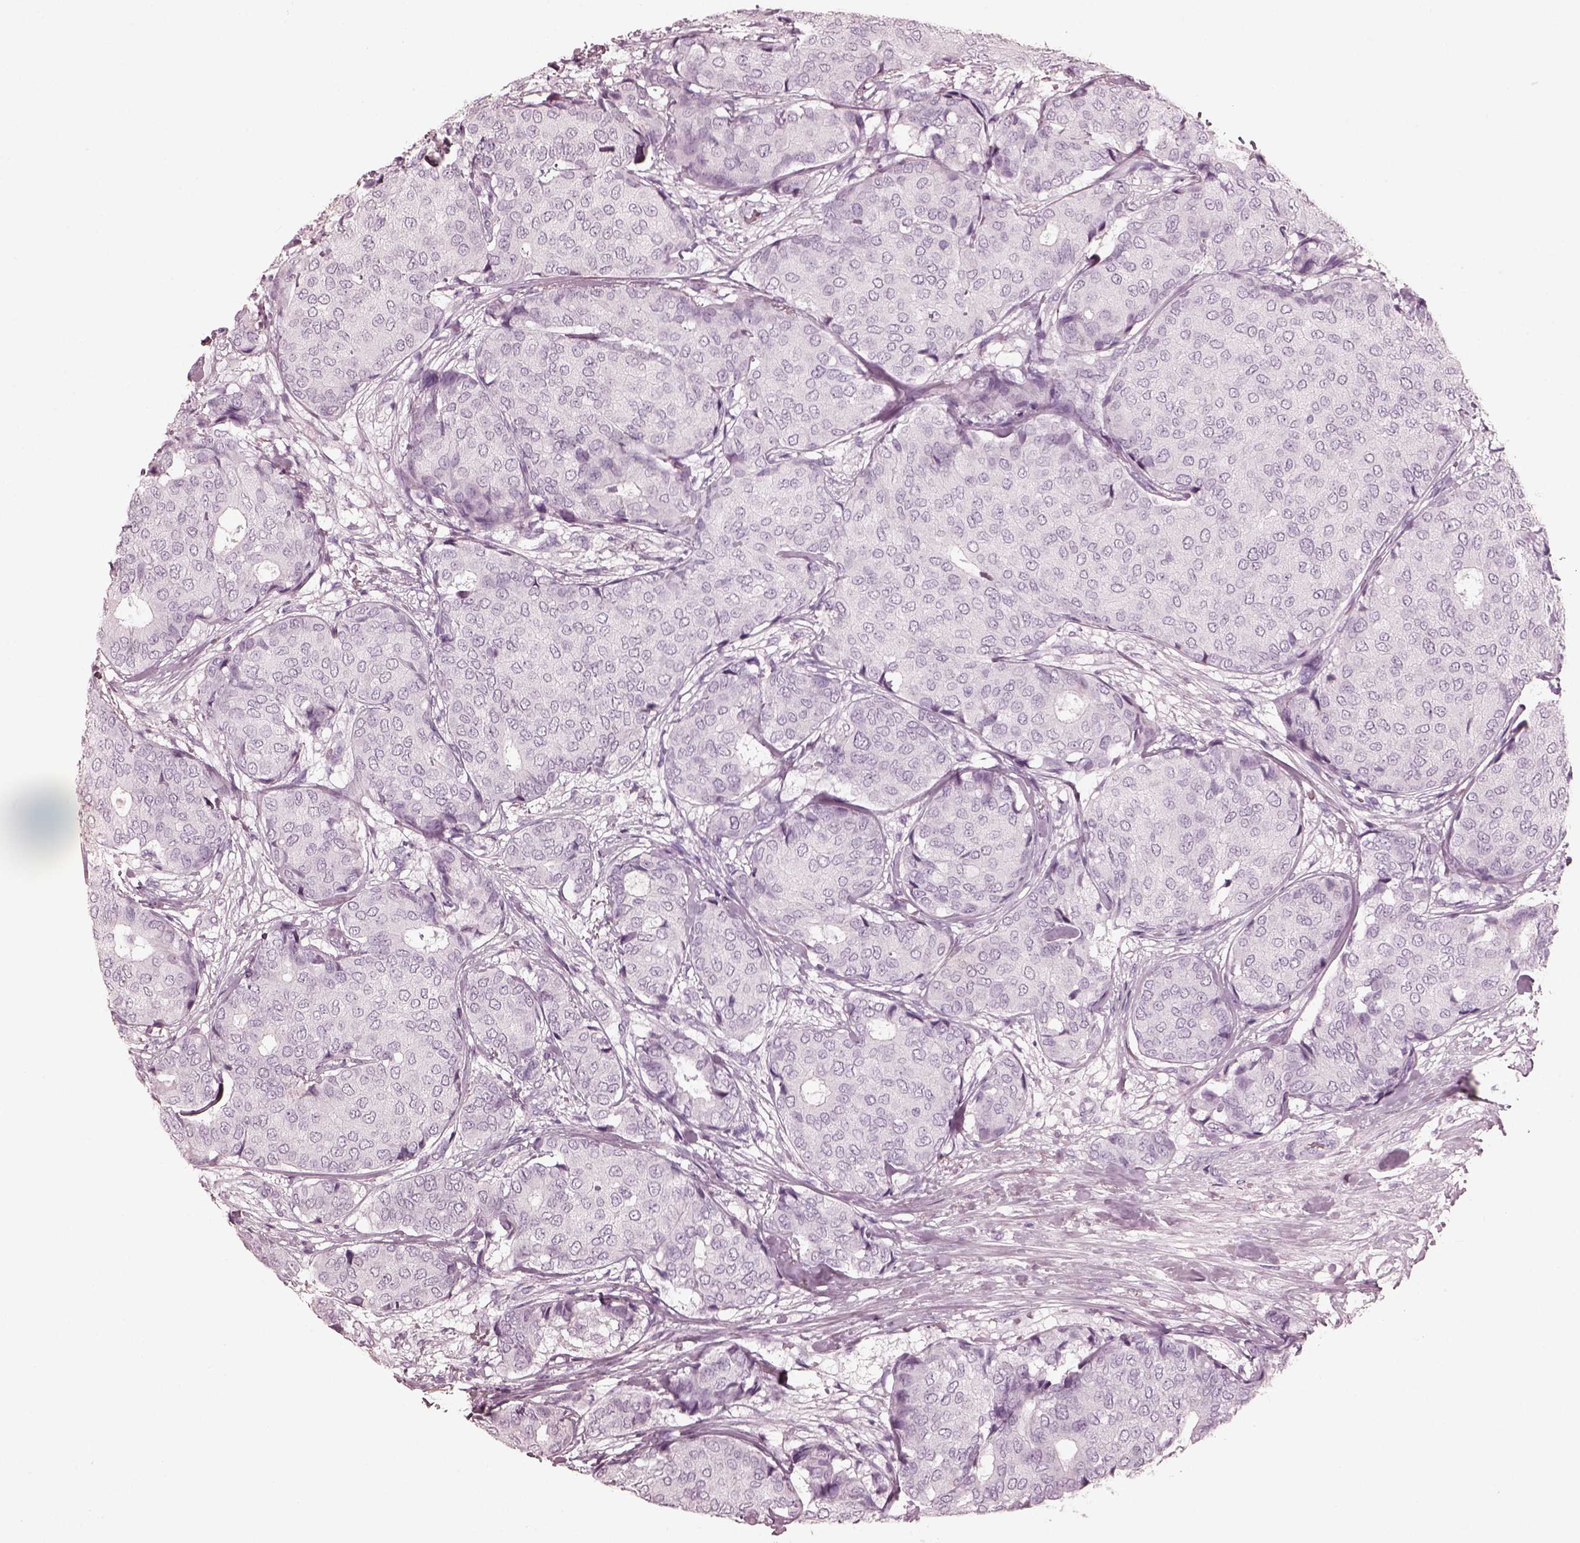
{"staining": {"intensity": "negative", "quantity": "none", "location": "none"}, "tissue": "breast cancer", "cell_type": "Tumor cells", "image_type": "cancer", "snomed": [{"axis": "morphology", "description": "Duct carcinoma"}, {"axis": "topography", "description": "Breast"}], "caption": "Image shows no protein positivity in tumor cells of infiltrating ductal carcinoma (breast) tissue.", "gene": "FABP9", "patient": {"sex": "female", "age": 75}}